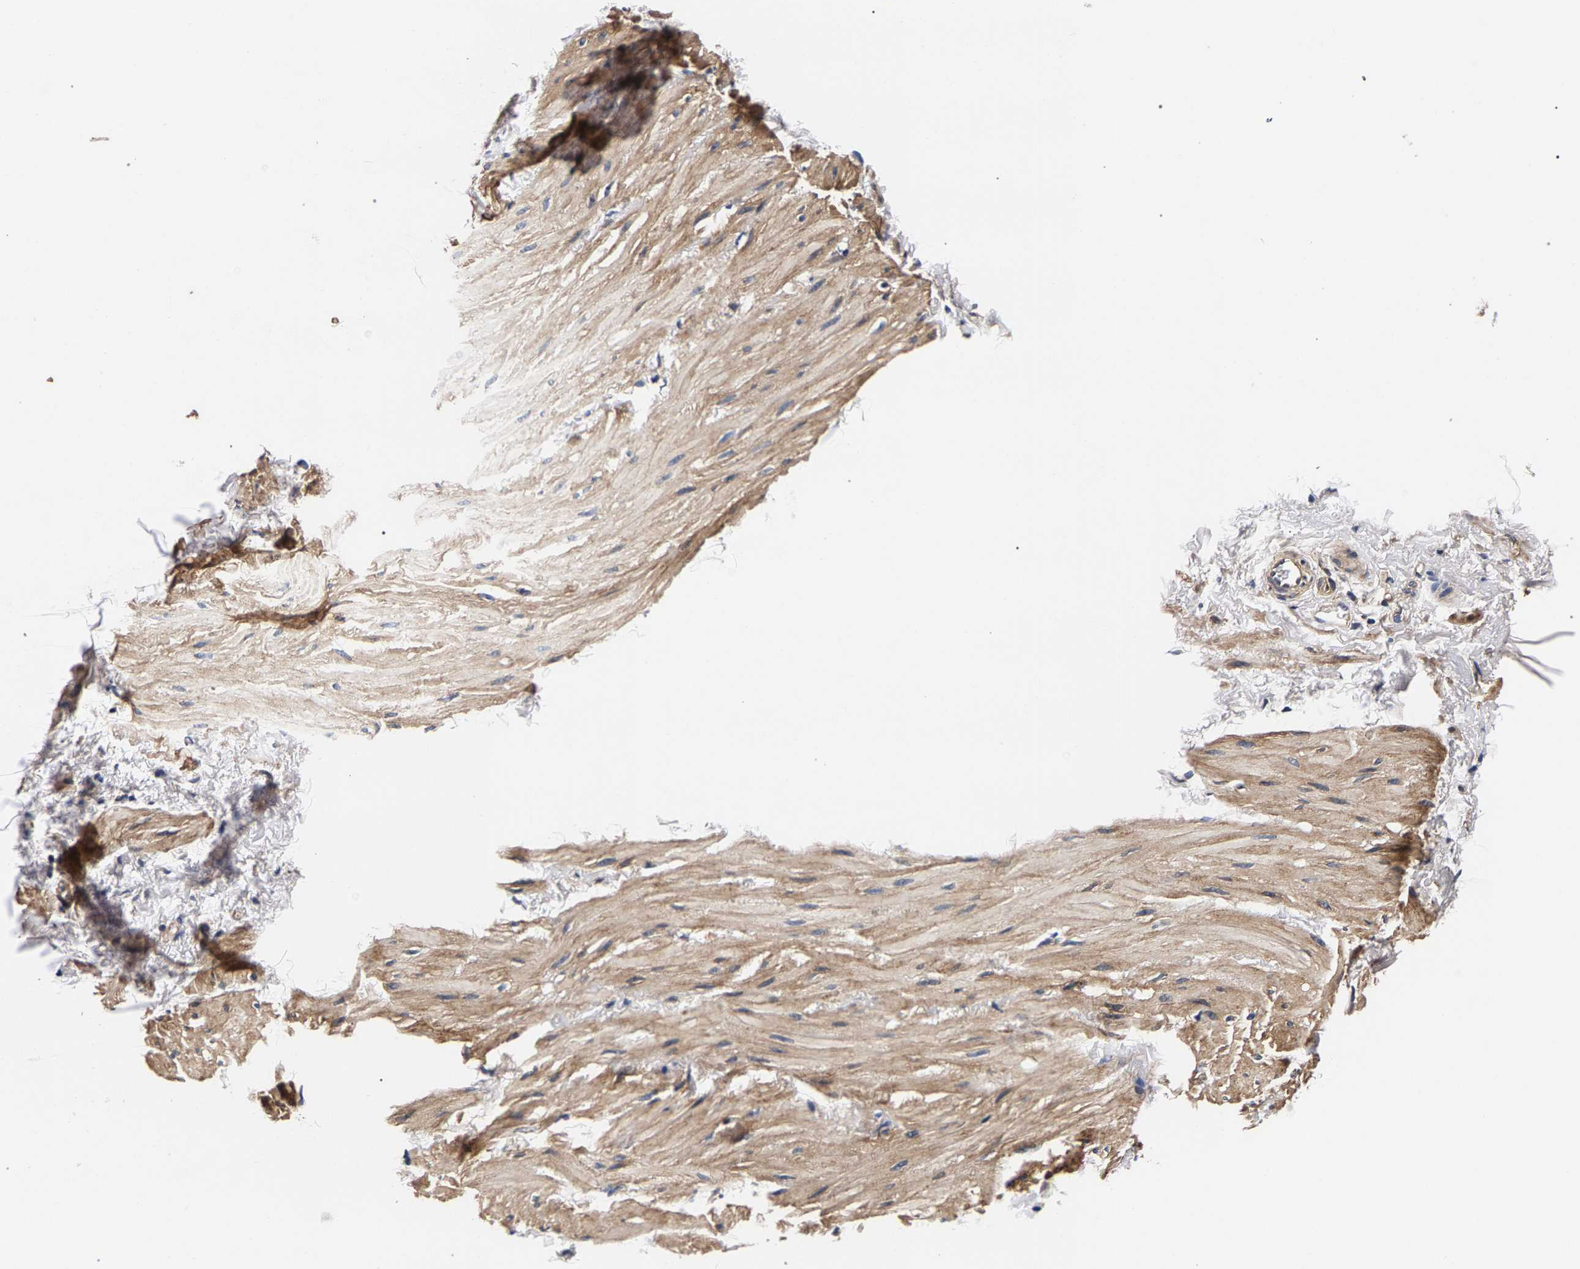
{"staining": {"intensity": "weak", "quantity": "25%-75%", "location": "cytoplasmic/membranous"}, "tissue": "smooth muscle", "cell_type": "Smooth muscle cells", "image_type": "normal", "snomed": [{"axis": "morphology", "description": "Normal tissue, NOS"}, {"axis": "topography", "description": "Smooth muscle"}], "caption": "DAB immunohistochemical staining of unremarkable smooth muscle shows weak cytoplasmic/membranous protein staining in about 25%-75% of smooth muscle cells.", "gene": "MARCHF7", "patient": {"sex": "male", "age": 16}}